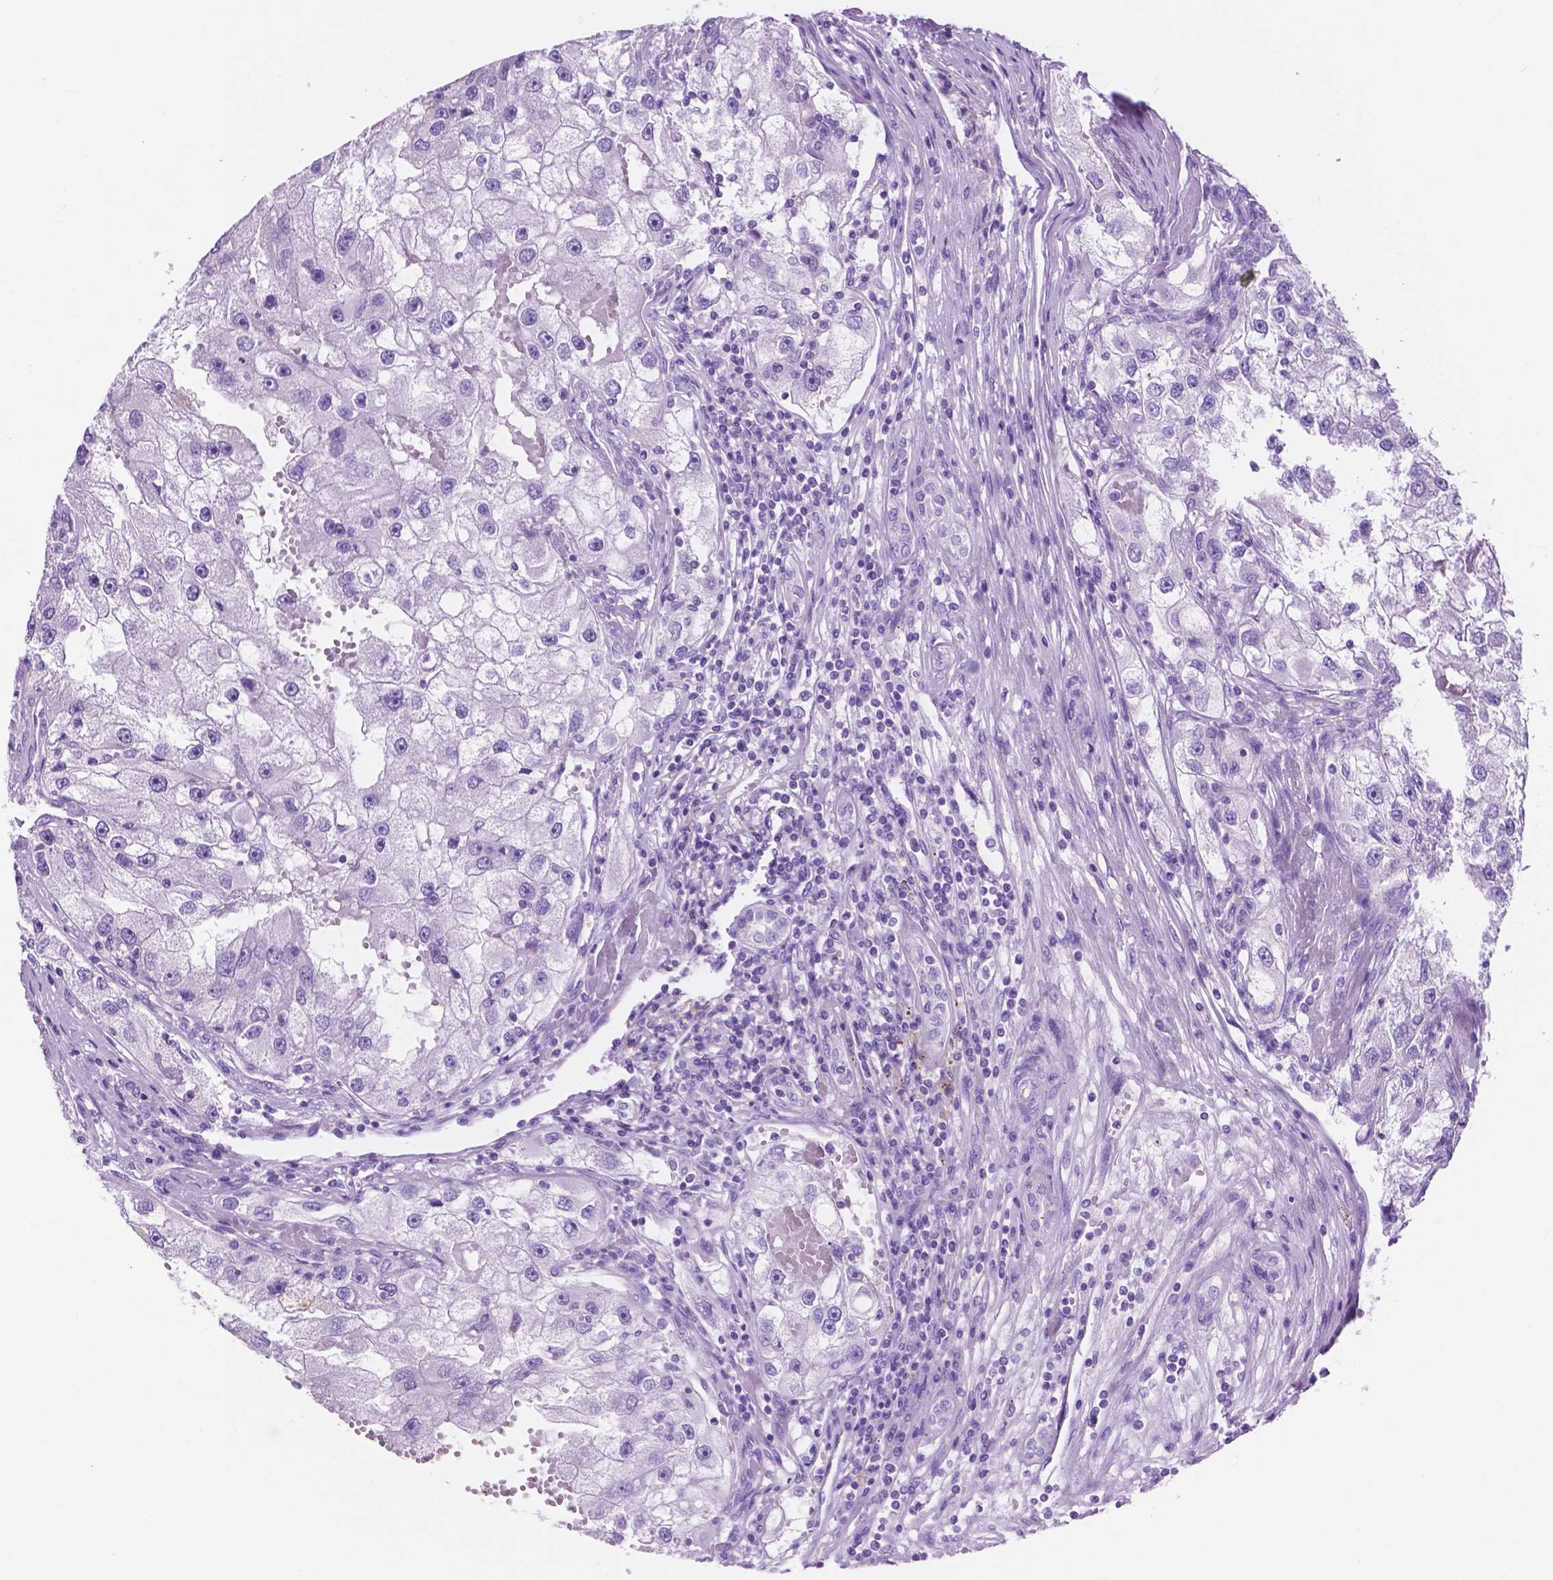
{"staining": {"intensity": "negative", "quantity": "none", "location": "none"}, "tissue": "renal cancer", "cell_type": "Tumor cells", "image_type": "cancer", "snomed": [{"axis": "morphology", "description": "Adenocarcinoma, NOS"}, {"axis": "topography", "description": "Kidney"}], "caption": "A high-resolution image shows immunohistochemistry (IHC) staining of adenocarcinoma (renal), which displays no significant positivity in tumor cells.", "gene": "IGFN1", "patient": {"sex": "male", "age": 63}}